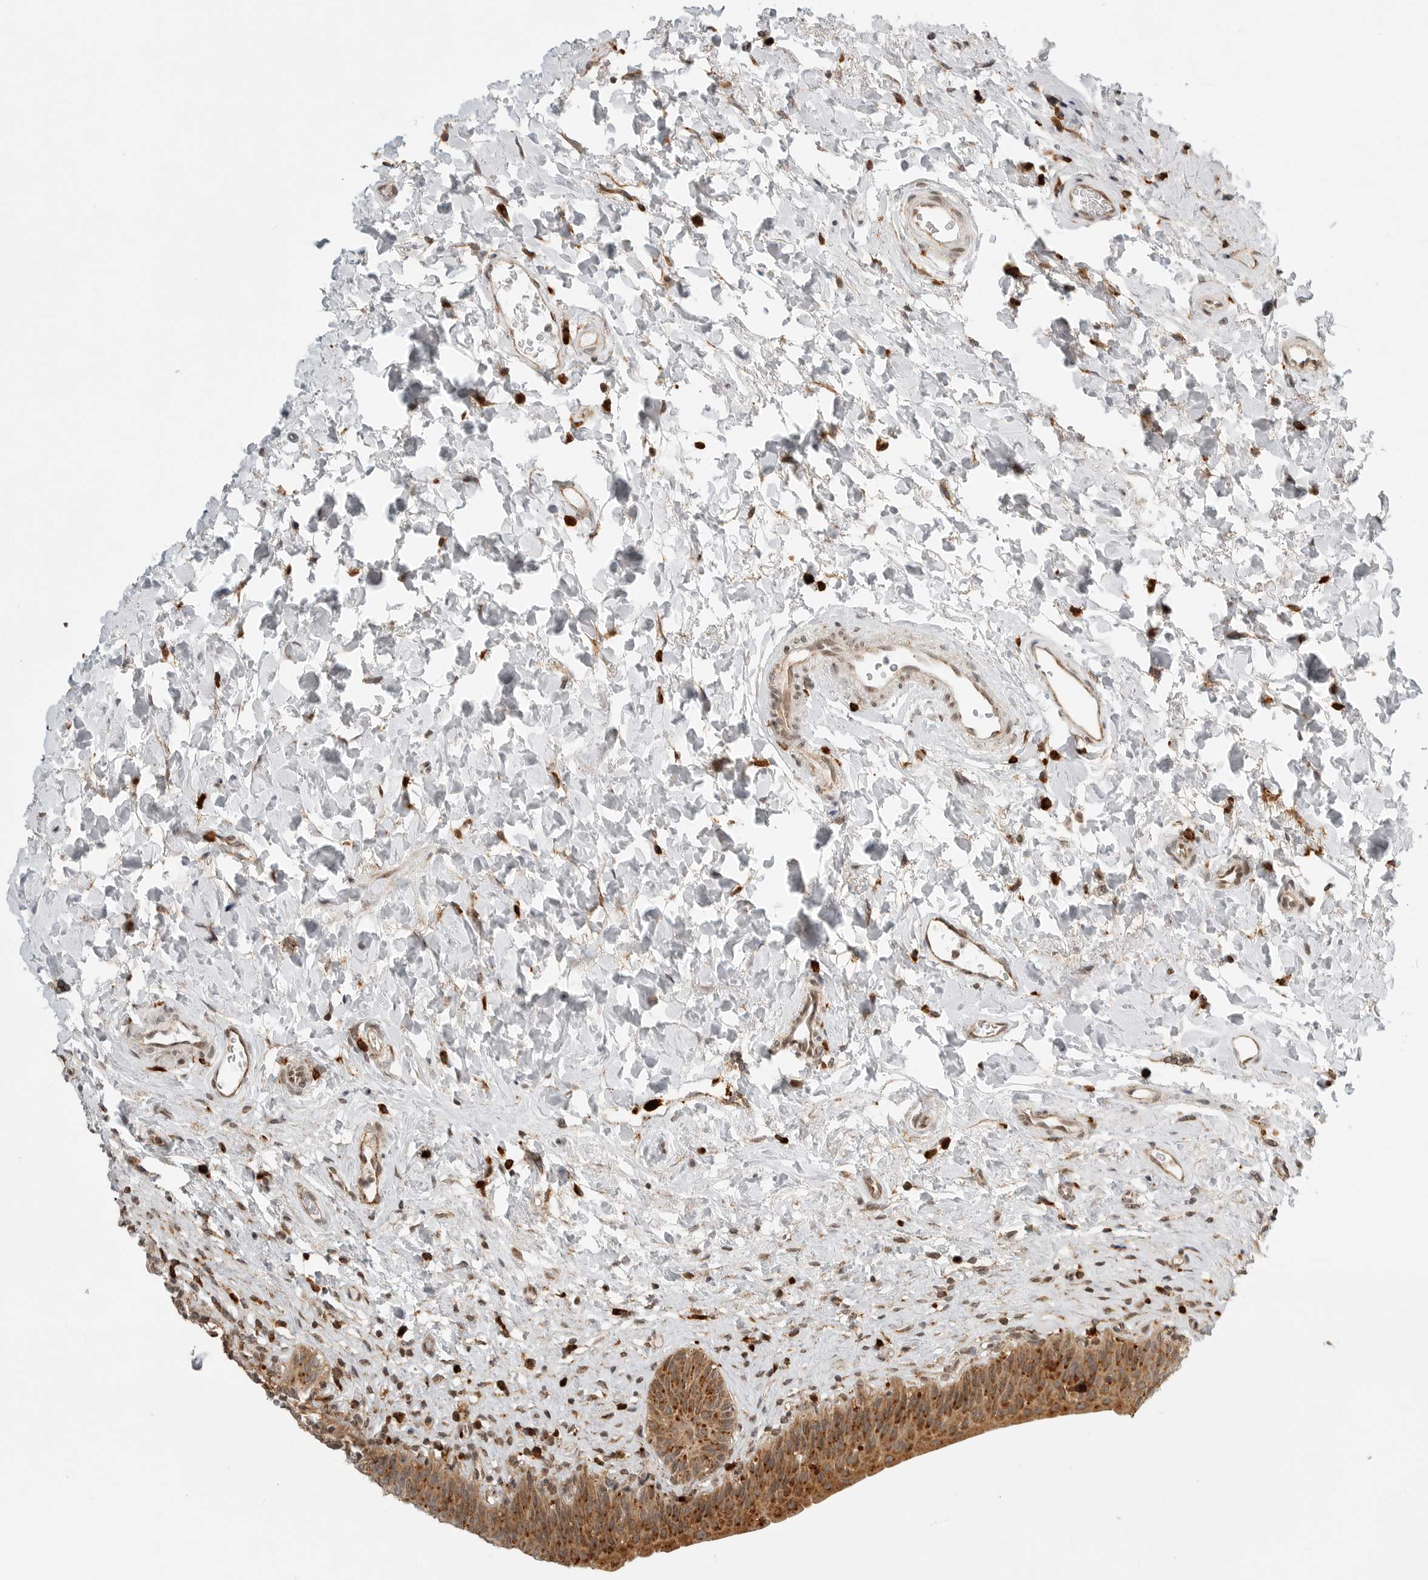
{"staining": {"intensity": "moderate", "quantity": ">75%", "location": "cytoplasmic/membranous"}, "tissue": "urinary bladder", "cell_type": "Urothelial cells", "image_type": "normal", "snomed": [{"axis": "morphology", "description": "Normal tissue, NOS"}, {"axis": "topography", "description": "Urinary bladder"}], "caption": "An IHC histopathology image of benign tissue is shown. Protein staining in brown highlights moderate cytoplasmic/membranous positivity in urinary bladder within urothelial cells.", "gene": "IDUA", "patient": {"sex": "male", "age": 83}}